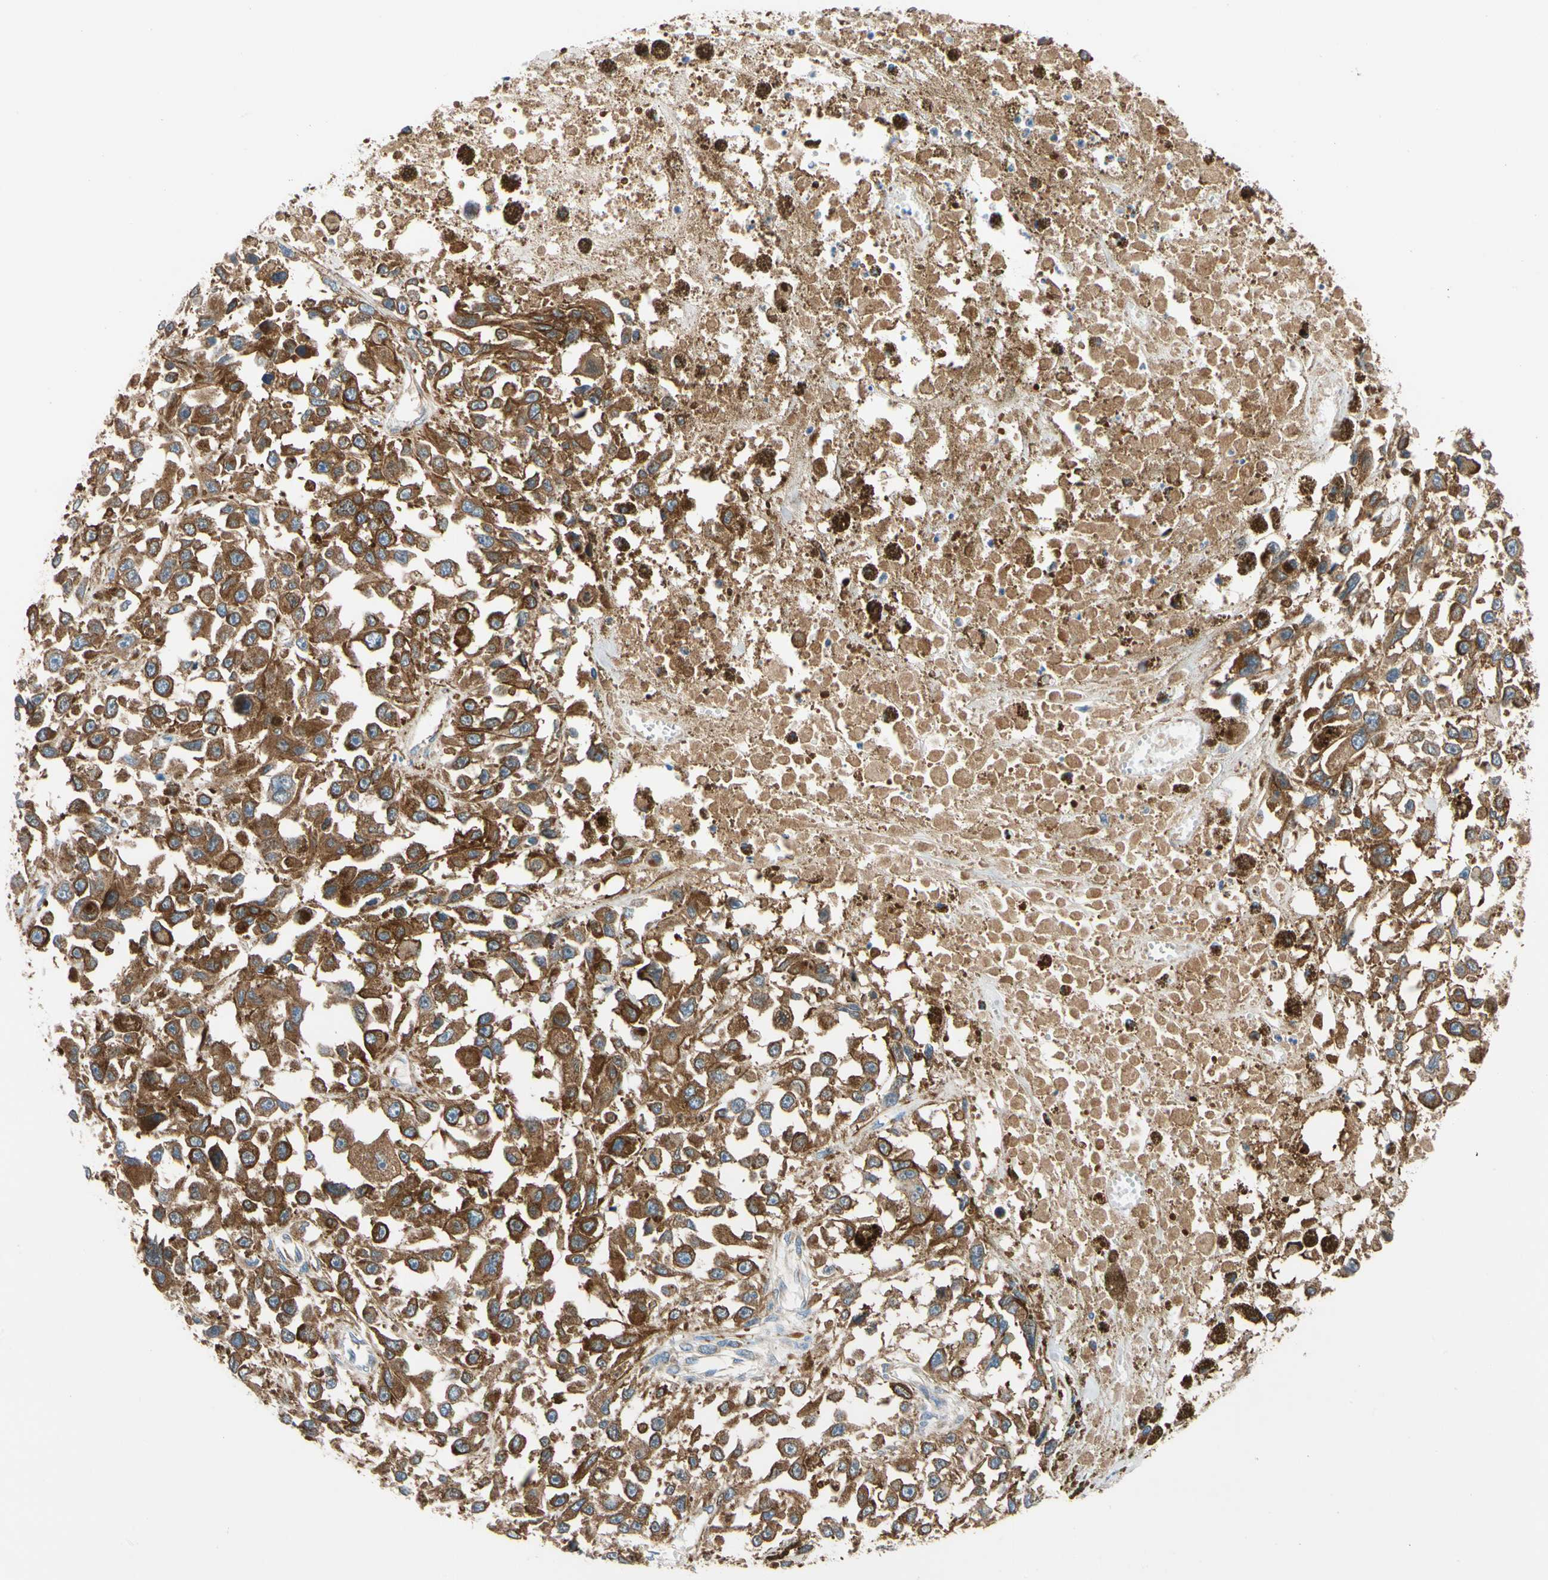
{"staining": {"intensity": "strong", "quantity": ">75%", "location": "cytoplasmic/membranous"}, "tissue": "melanoma", "cell_type": "Tumor cells", "image_type": "cancer", "snomed": [{"axis": "morphology", "description": "Malignant melanoma, Metastatic site"}, {"axis": "topography", "description": "Lymph node"}], "caption": "Malignant melanoma (metastatic site) was stained to show a protein in brown. There is high levels of strong cytoplasmic/membranous positivity in approximately >75% of tumor cells. (DAB (3,3'-diaminobenzidine) = brown stain, brightfield microscopy at high magnification).", "gene": "GPHN", "patient": {"sex": "male", "age": 59}}